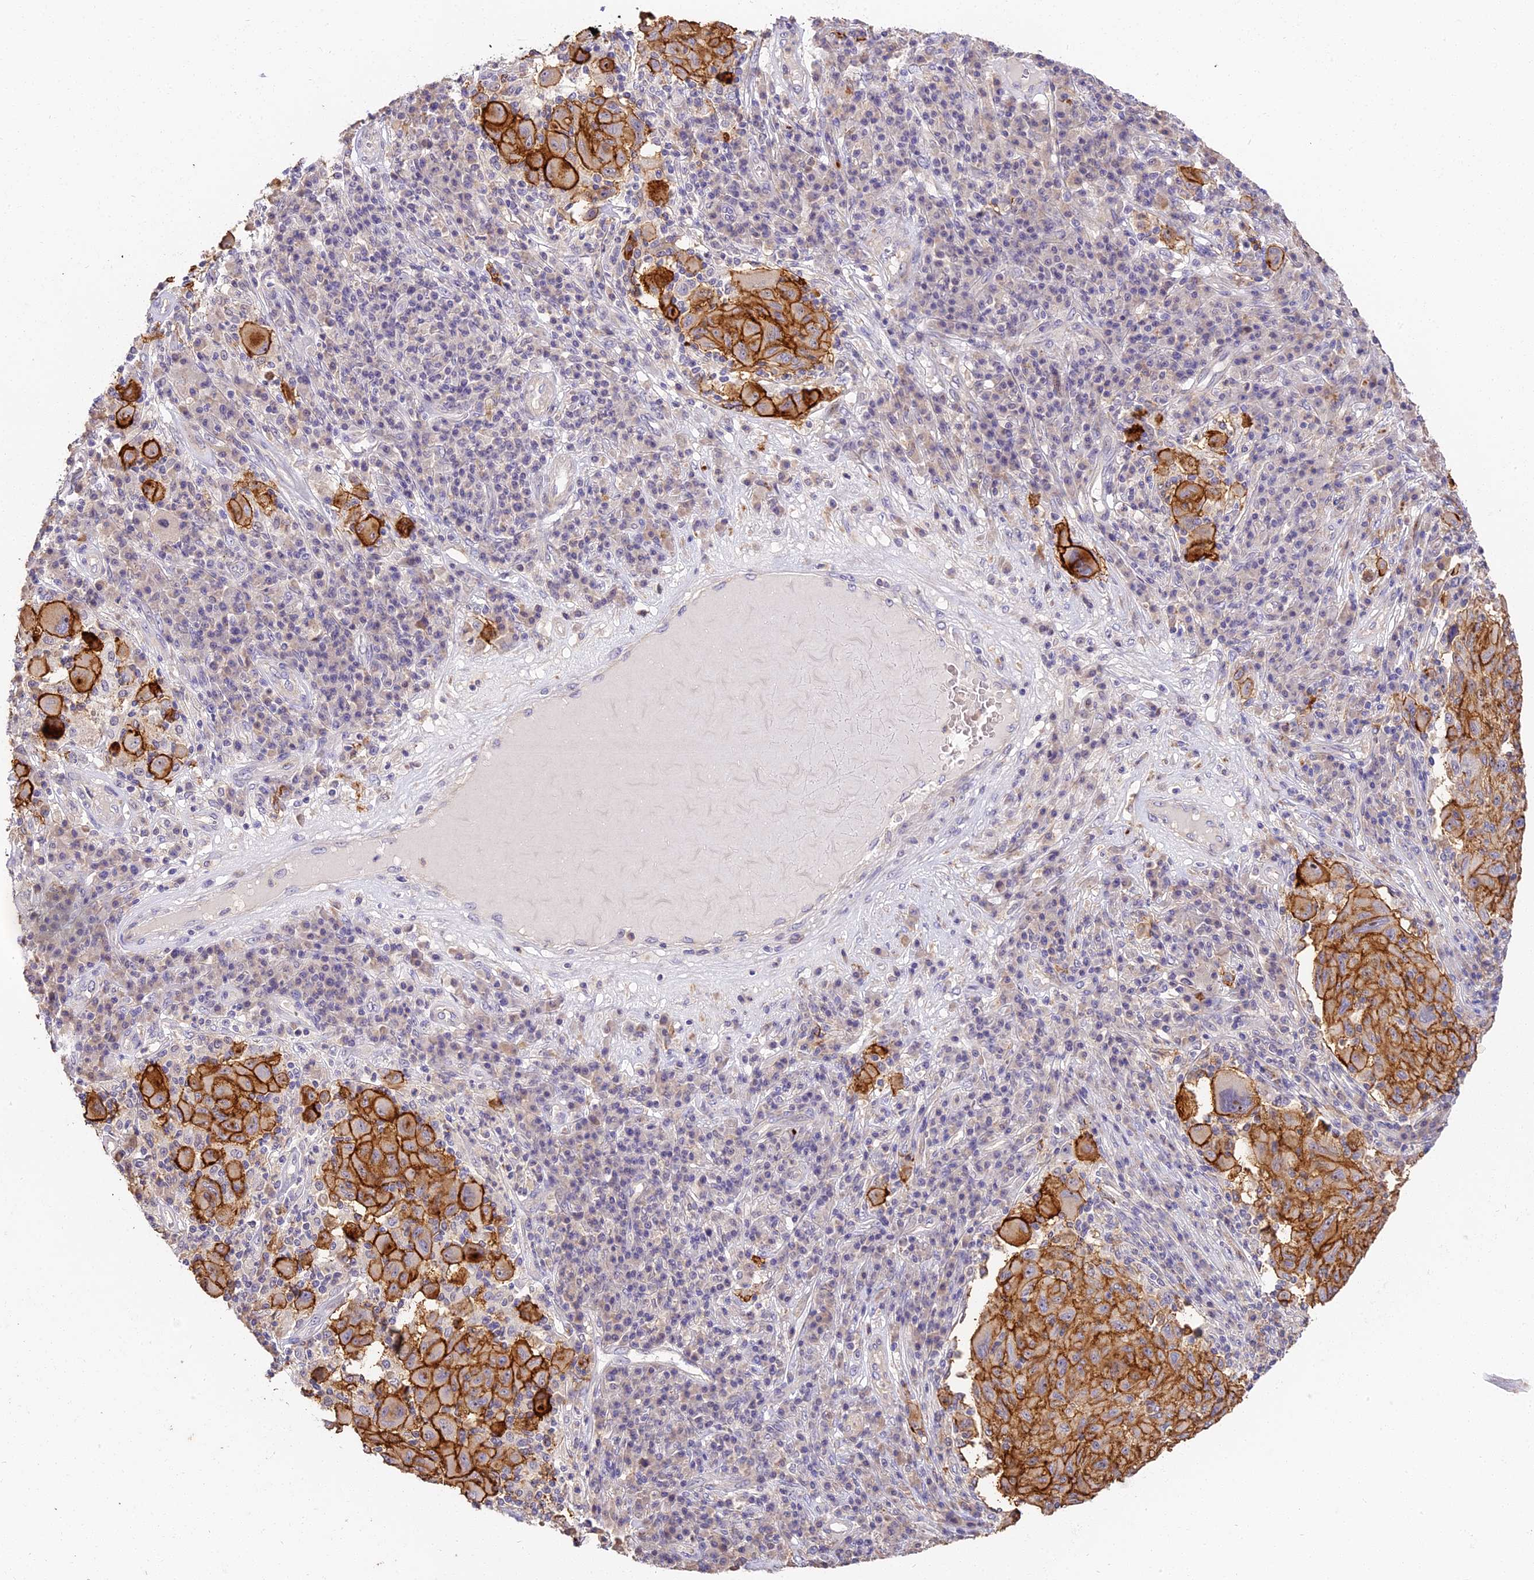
{"staining": {"intensity": "strong", "quantity": "<25%", "location": "cytoplasmic/membranous"}, "tissue": "melanoma", "cell_type": "Tumor cells", "image_type": "cancer", "snomed": [{"axis": "morphology", "description": "Malignant melanoma, NOS"}, {"axis": "topography", "description": "Skin"}], "caption": "Immunohistochemical staining of human malignant melanoma exhibits medium levels of strong cytoplasmic/membranous positivity in about <25% of tumor cells.", "gene": "NOD2", "patient": {"sex": "male", "age": 53}}